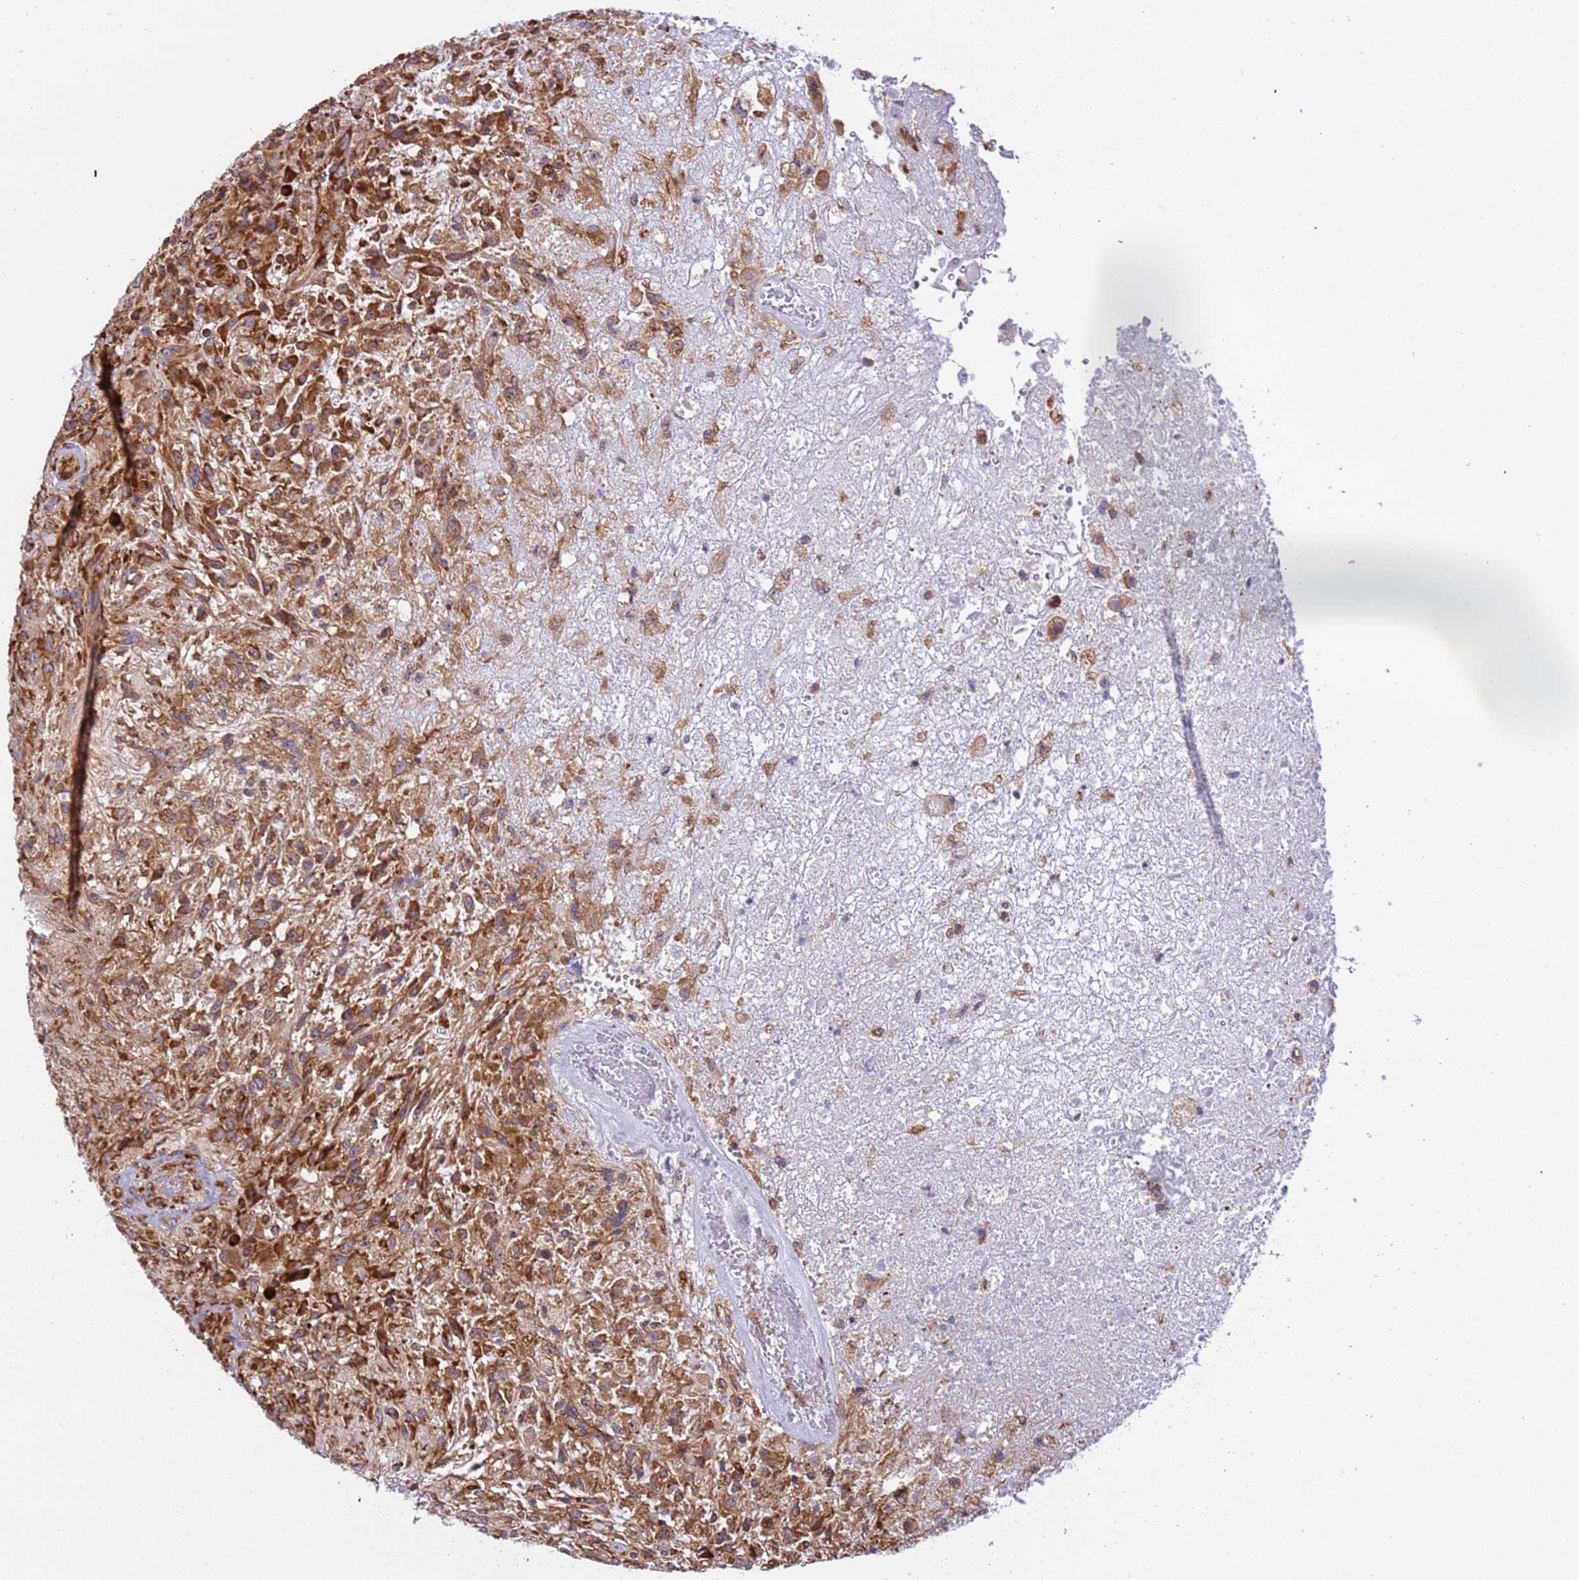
{"staining": {"intensity": "moderate", "quantity": ">75%", "location": "cytoplasmic/membranous"}, "tissue": "glioma", "cell_type": "Tumor cells", "image_type": "cancer", "snomed": [{"axis": "morphology", "description": "Glioma, malignant, High grade"}, {"axis": "topography", "description": "Brain"}], "caption": "Human malignant glioma (high-grade) stained with a protein marker reveals moderate staining in tumor cells.", "gene": "RPL36", "patient": {"sex": "male", "age": 56}}